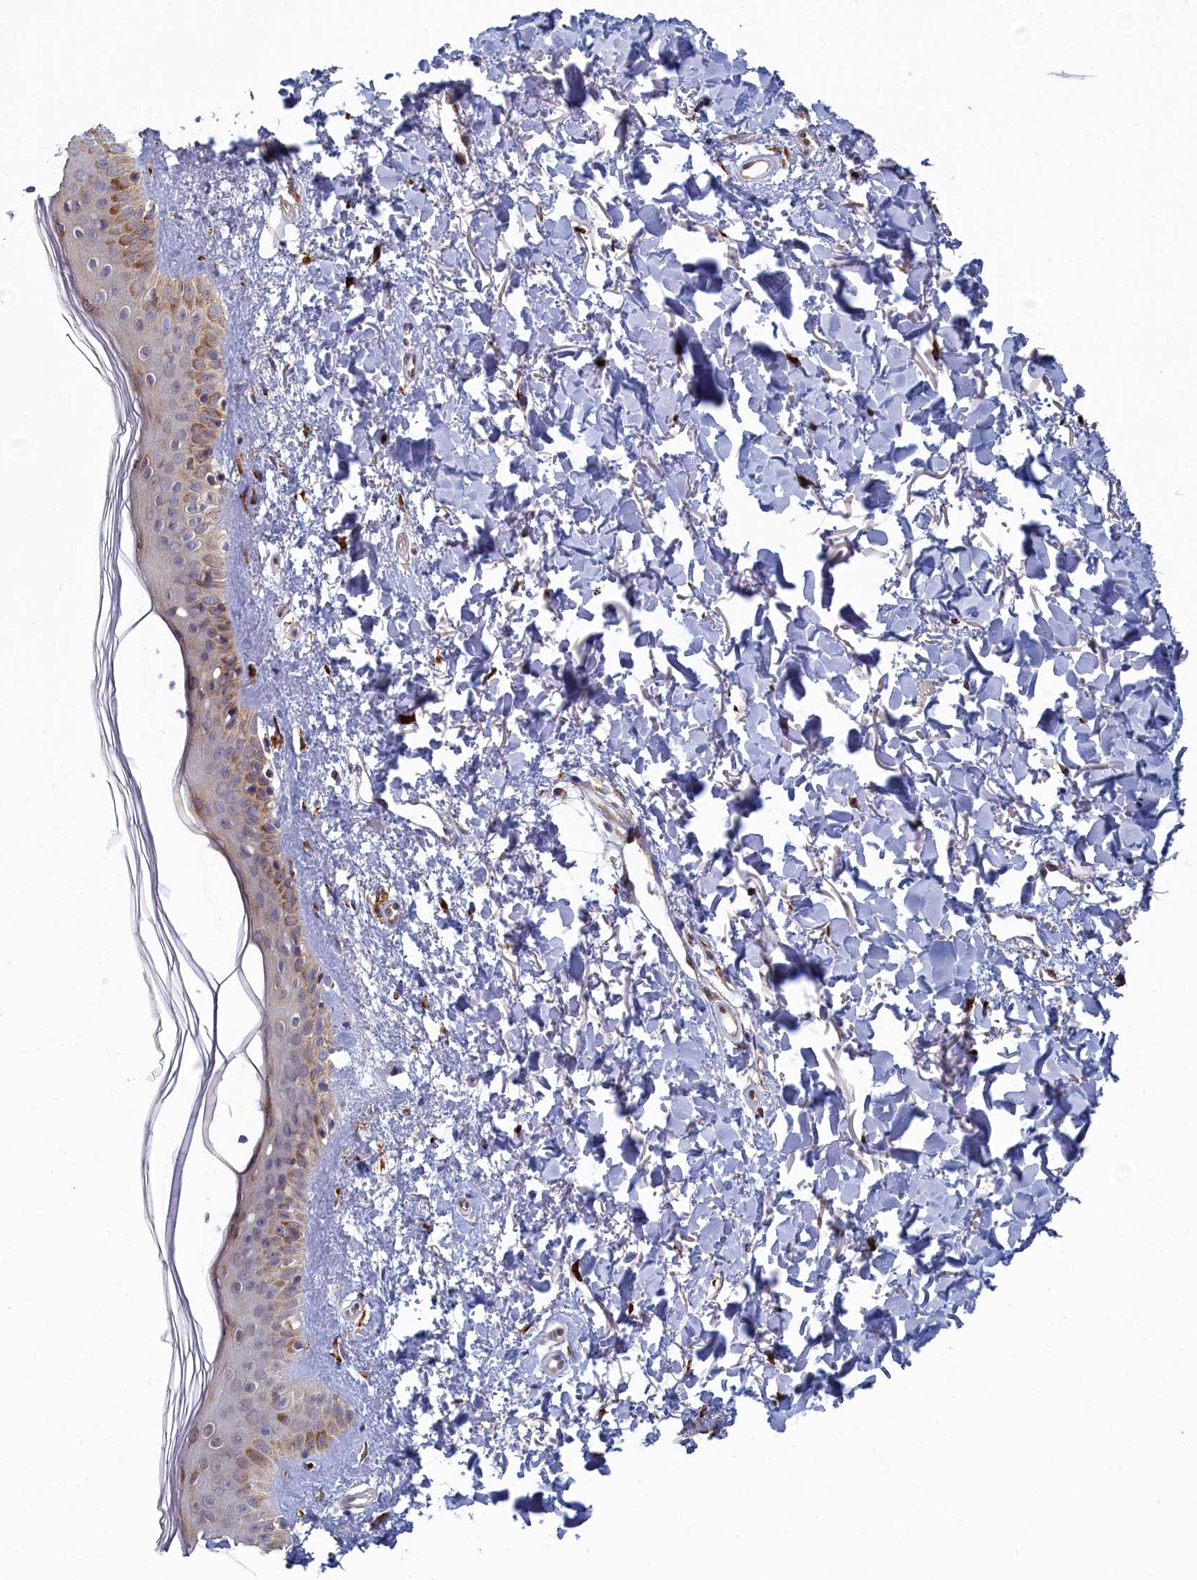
{"staining": {"intensity": "negative", "quantity": "none", "location": "none"}, "tissue": "skin", "cell_type": "Fibroblasts", "image_type": "normal", "snomed": [{"axis": "morphology", "description": "Normal tissue, NOS"}, {"axis": "topography", "description": "Skin"}], "caption": "Benign skin was stained to show a protein in brown. There is no significant staining in fibroblasts.", "gene": "DNAJC17", "patient": {"sex": "female", "age": 58}}